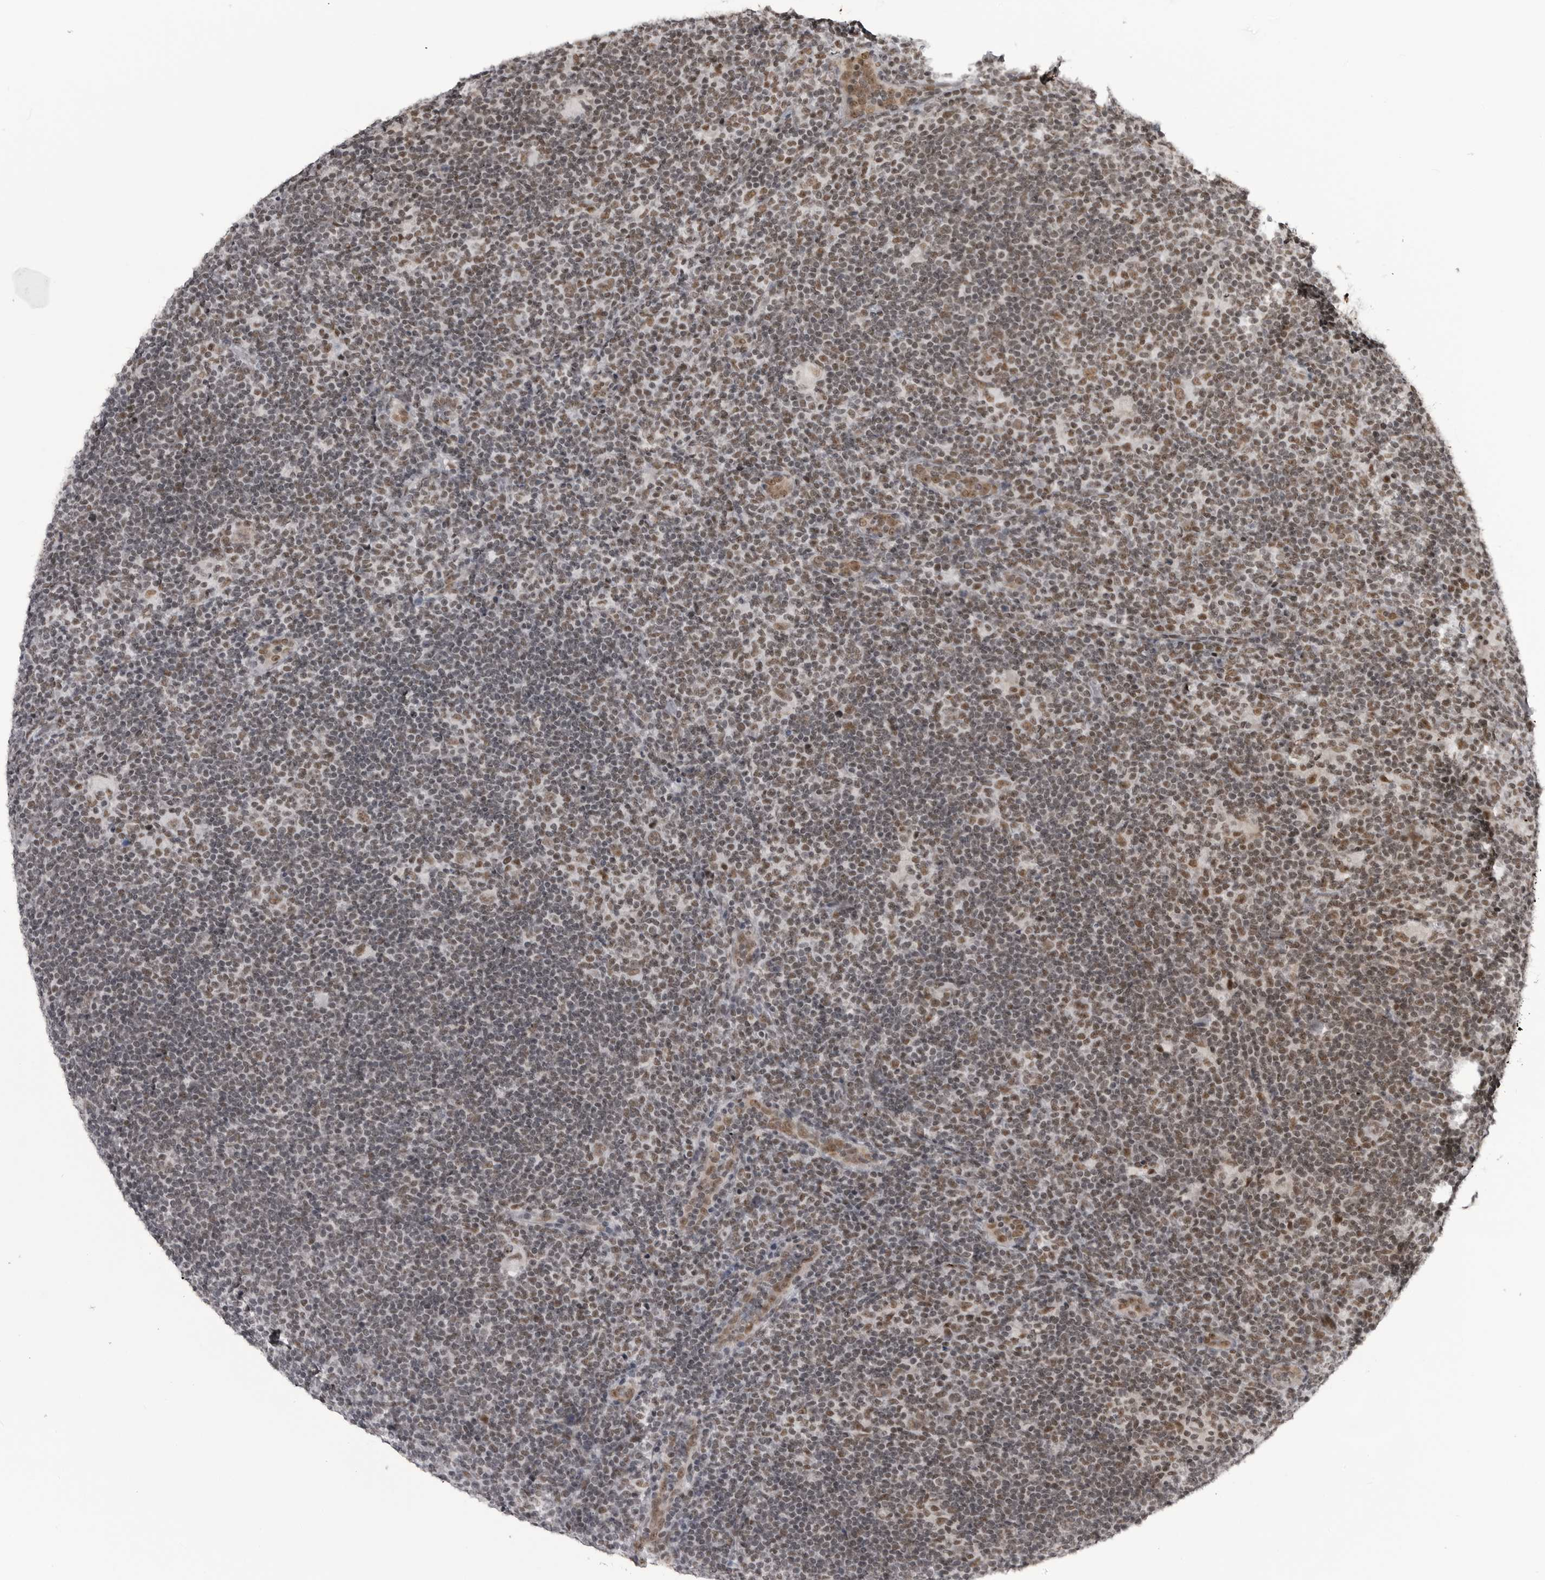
{"staining": {"intensity": "moderate", "quantity": ">75%", "location": "nuclear"}, "tissue": "lymphoma", "cell_type": "Tumor cells", "image_type": "cancer", "snomed": [{"axis": "morphology", "description": "Hodgkin's disease, NOS"}, {"axis": "topography", "description": "Lymph node"}], "caption": "Protein staining of lymphoma tissue reveals moderate nuclear staining in approximately >75% of tumor cells.", "gene": "RNF26", "patient": {"sex": "female", "age": 57}}